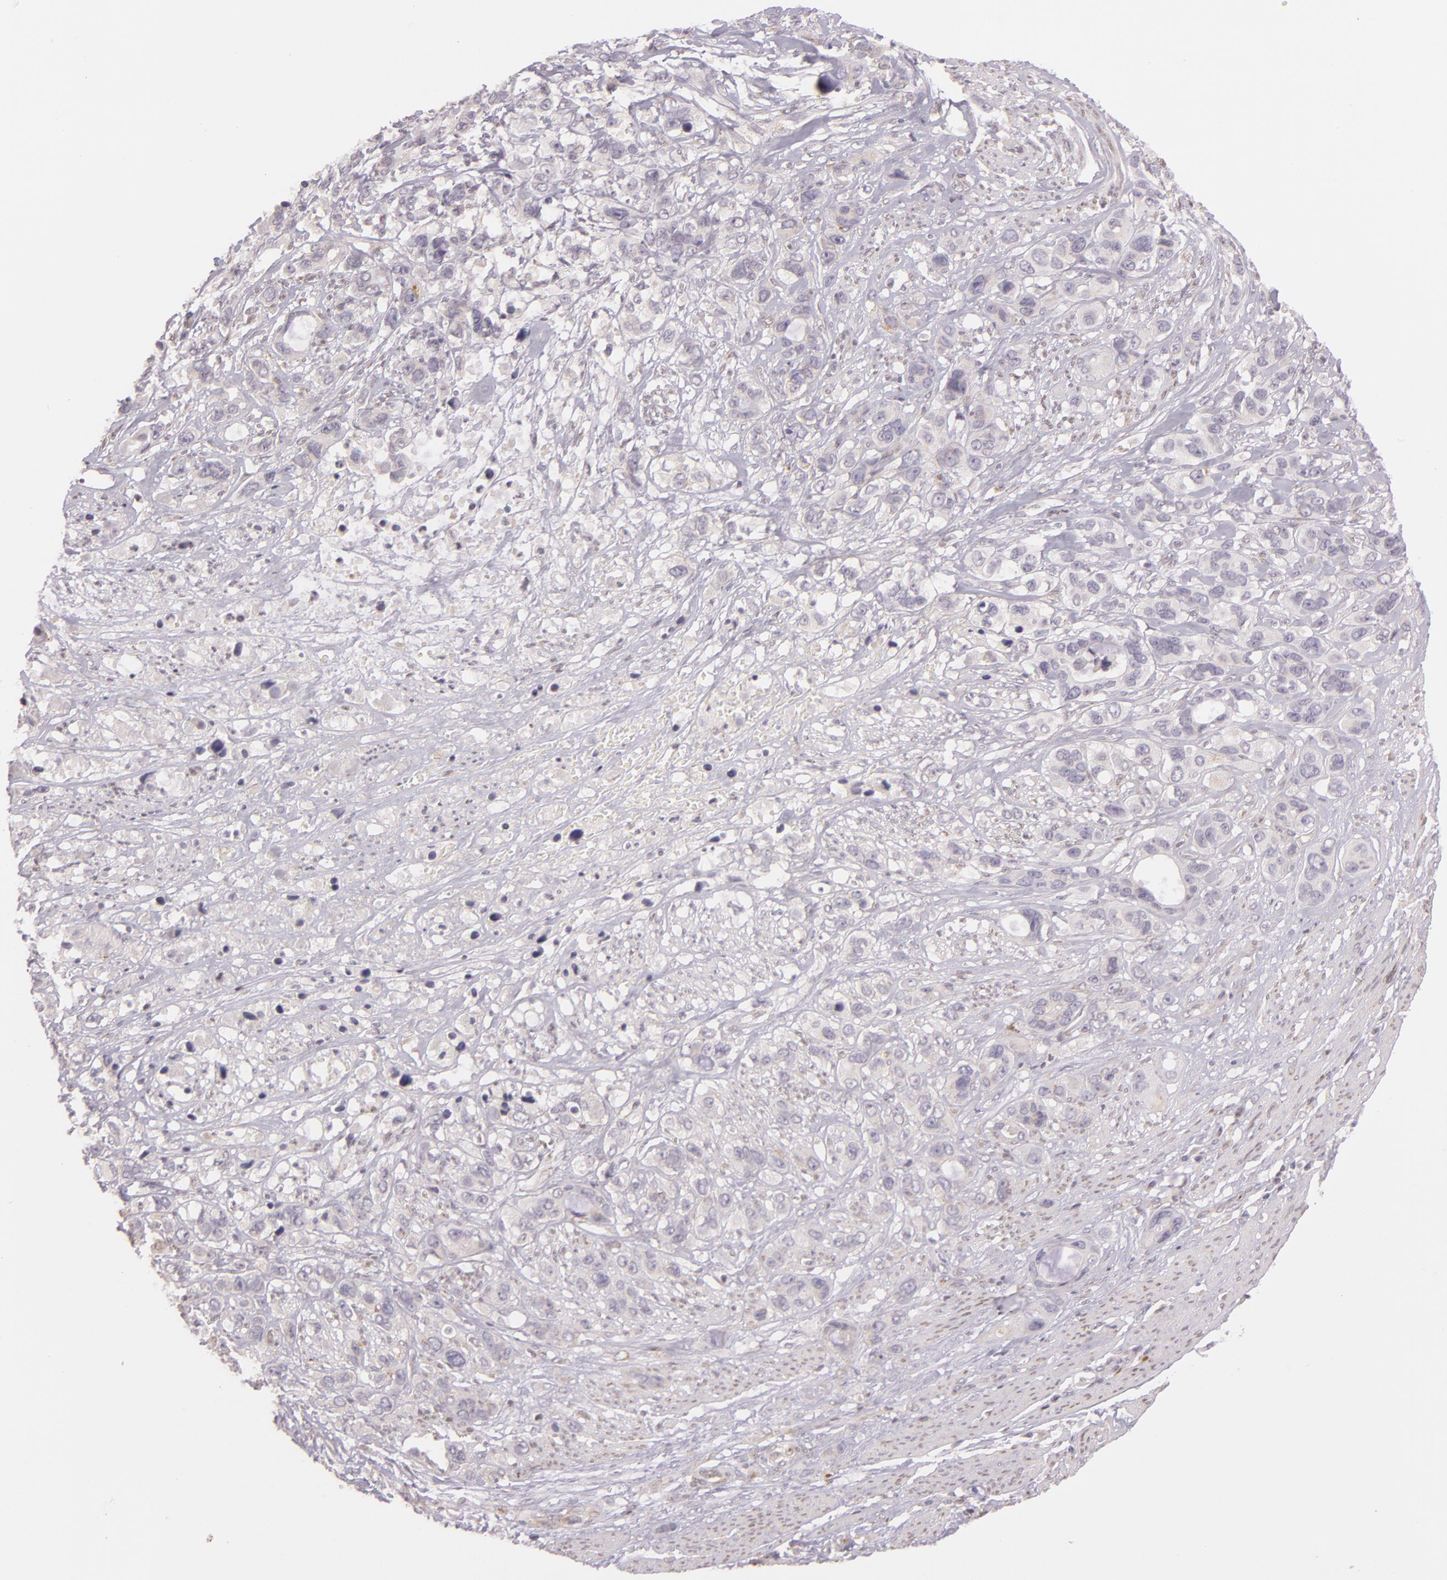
{"staining": {"intensity": "weak", "quantity": ">75%", "location": "cytoplasmic/membranous"}, "tissue": "stomach cancer", "cell_type": "Tumor cells", "image_type": "cancer", "snomed": [{"axis": "morphology", "description": "Adenocarcinoma, NOS"}, {"axis": "topography", "description": "Stomach, upper"}], "caption": "Stomach adenocarcinoma stained with immunohistochemistry demonstrates weak cytoplasmic/membranous positivity in approximately >75% of tumor cells. (DAB (3,3'-diaminobenzidine) = brown stain, brightfield microscopy at high magnification).", "gene": "LGMN", "patient": {"sex": "male", "age": 47}}